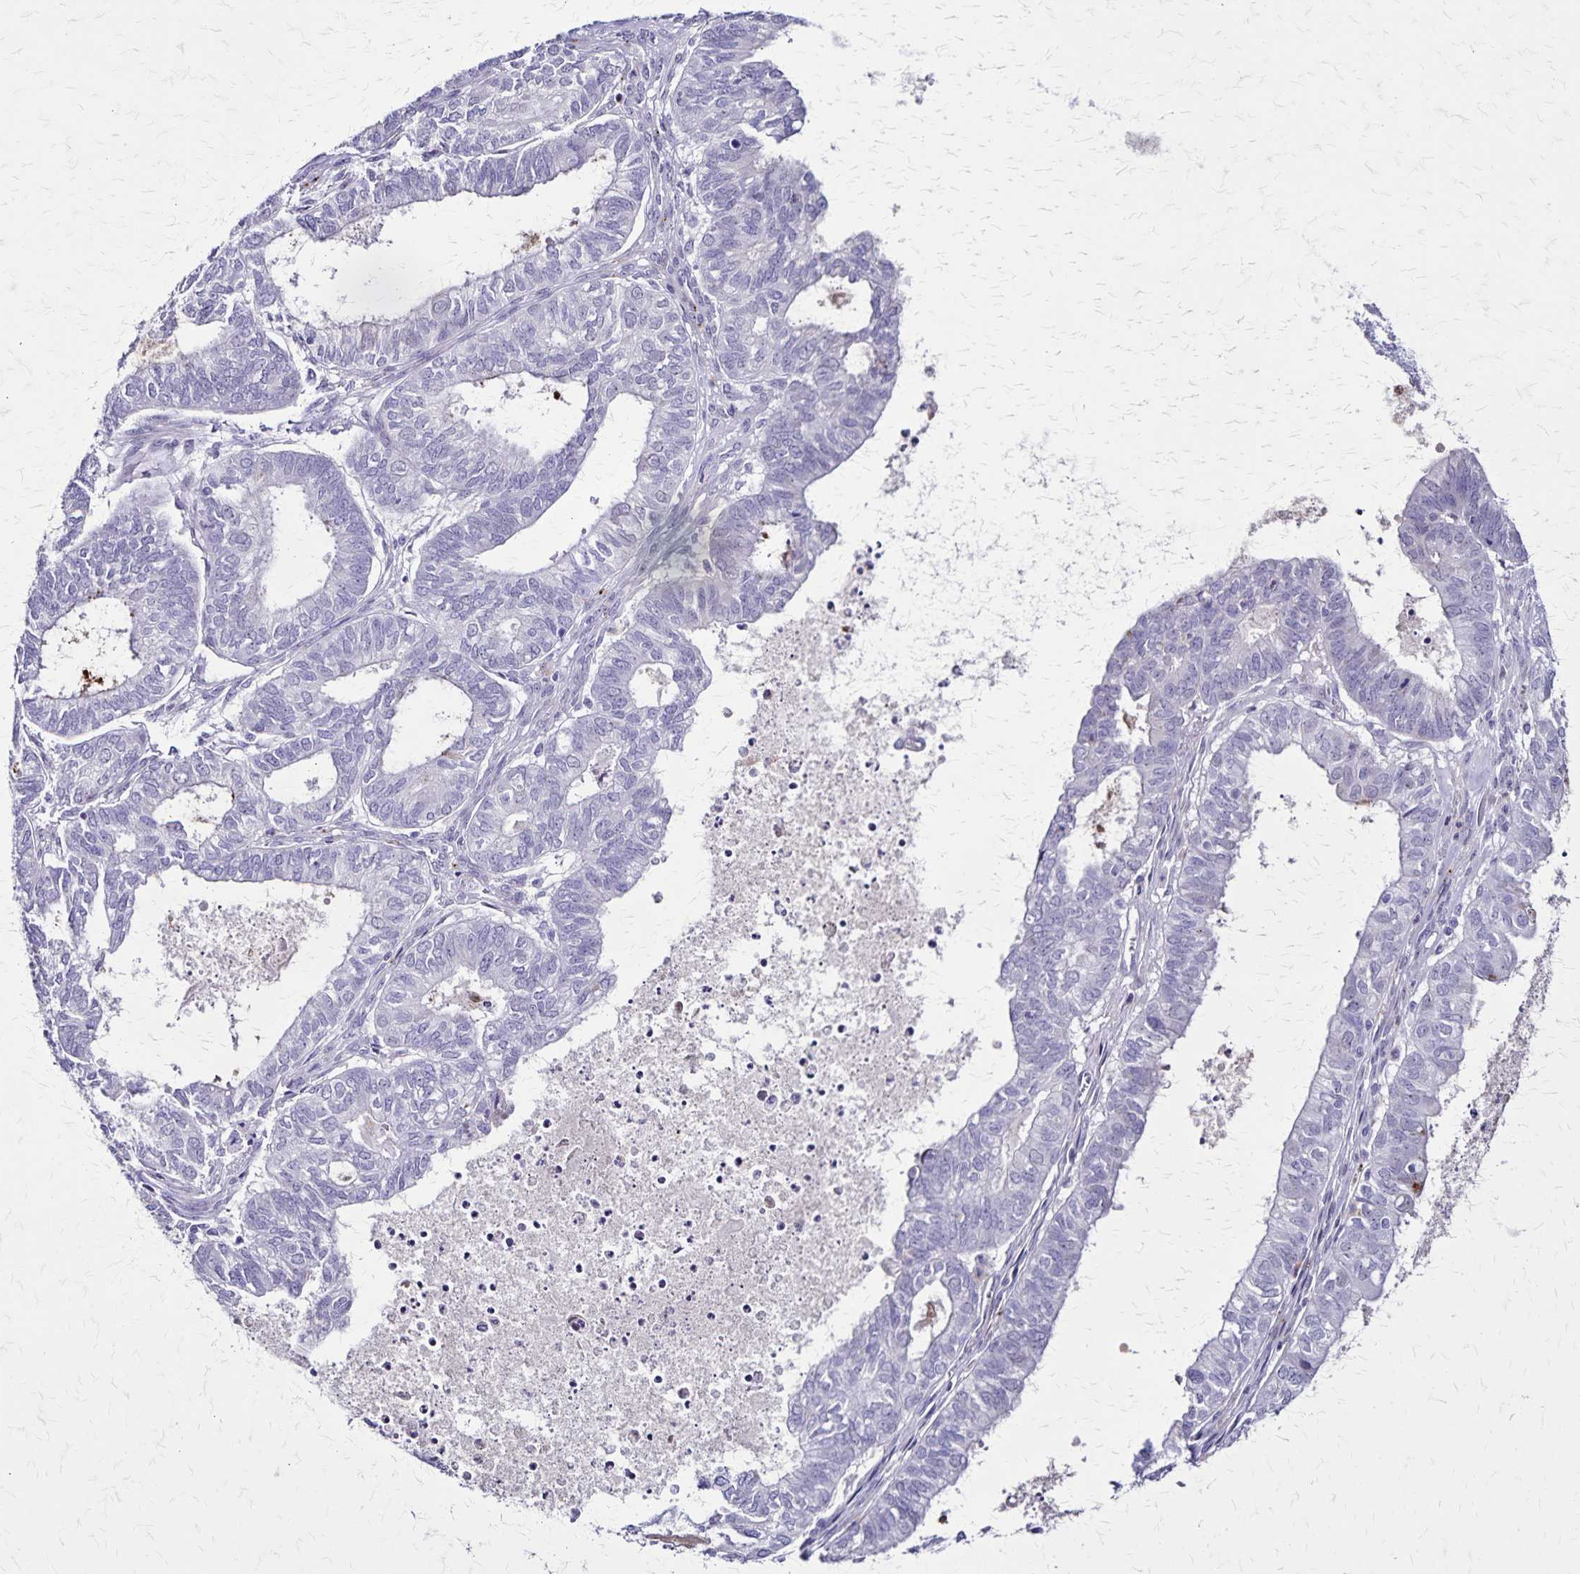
{"staining": {"intensity": "negative", "quantity": "none", "location": "none"}, "tissue": "ovarian cancer", "cell_type": "Tumor cells", "image_type": "cancer", "snomed": [{"axis": "morphology", "description": "Carcinoma, endometroid"}, {"axis": "topography", "description": "Ovary"}], "caption": "This photomicrograph is of endometroid carcinoma (ovarian) stained with immunohistochemistry (IHC) to label a protein in brown with the nuclei are counter-stained blue. There is no staining in tumor cells.", "gene": "OR51B5", "patient": {"sex": "female", "age": 64}}